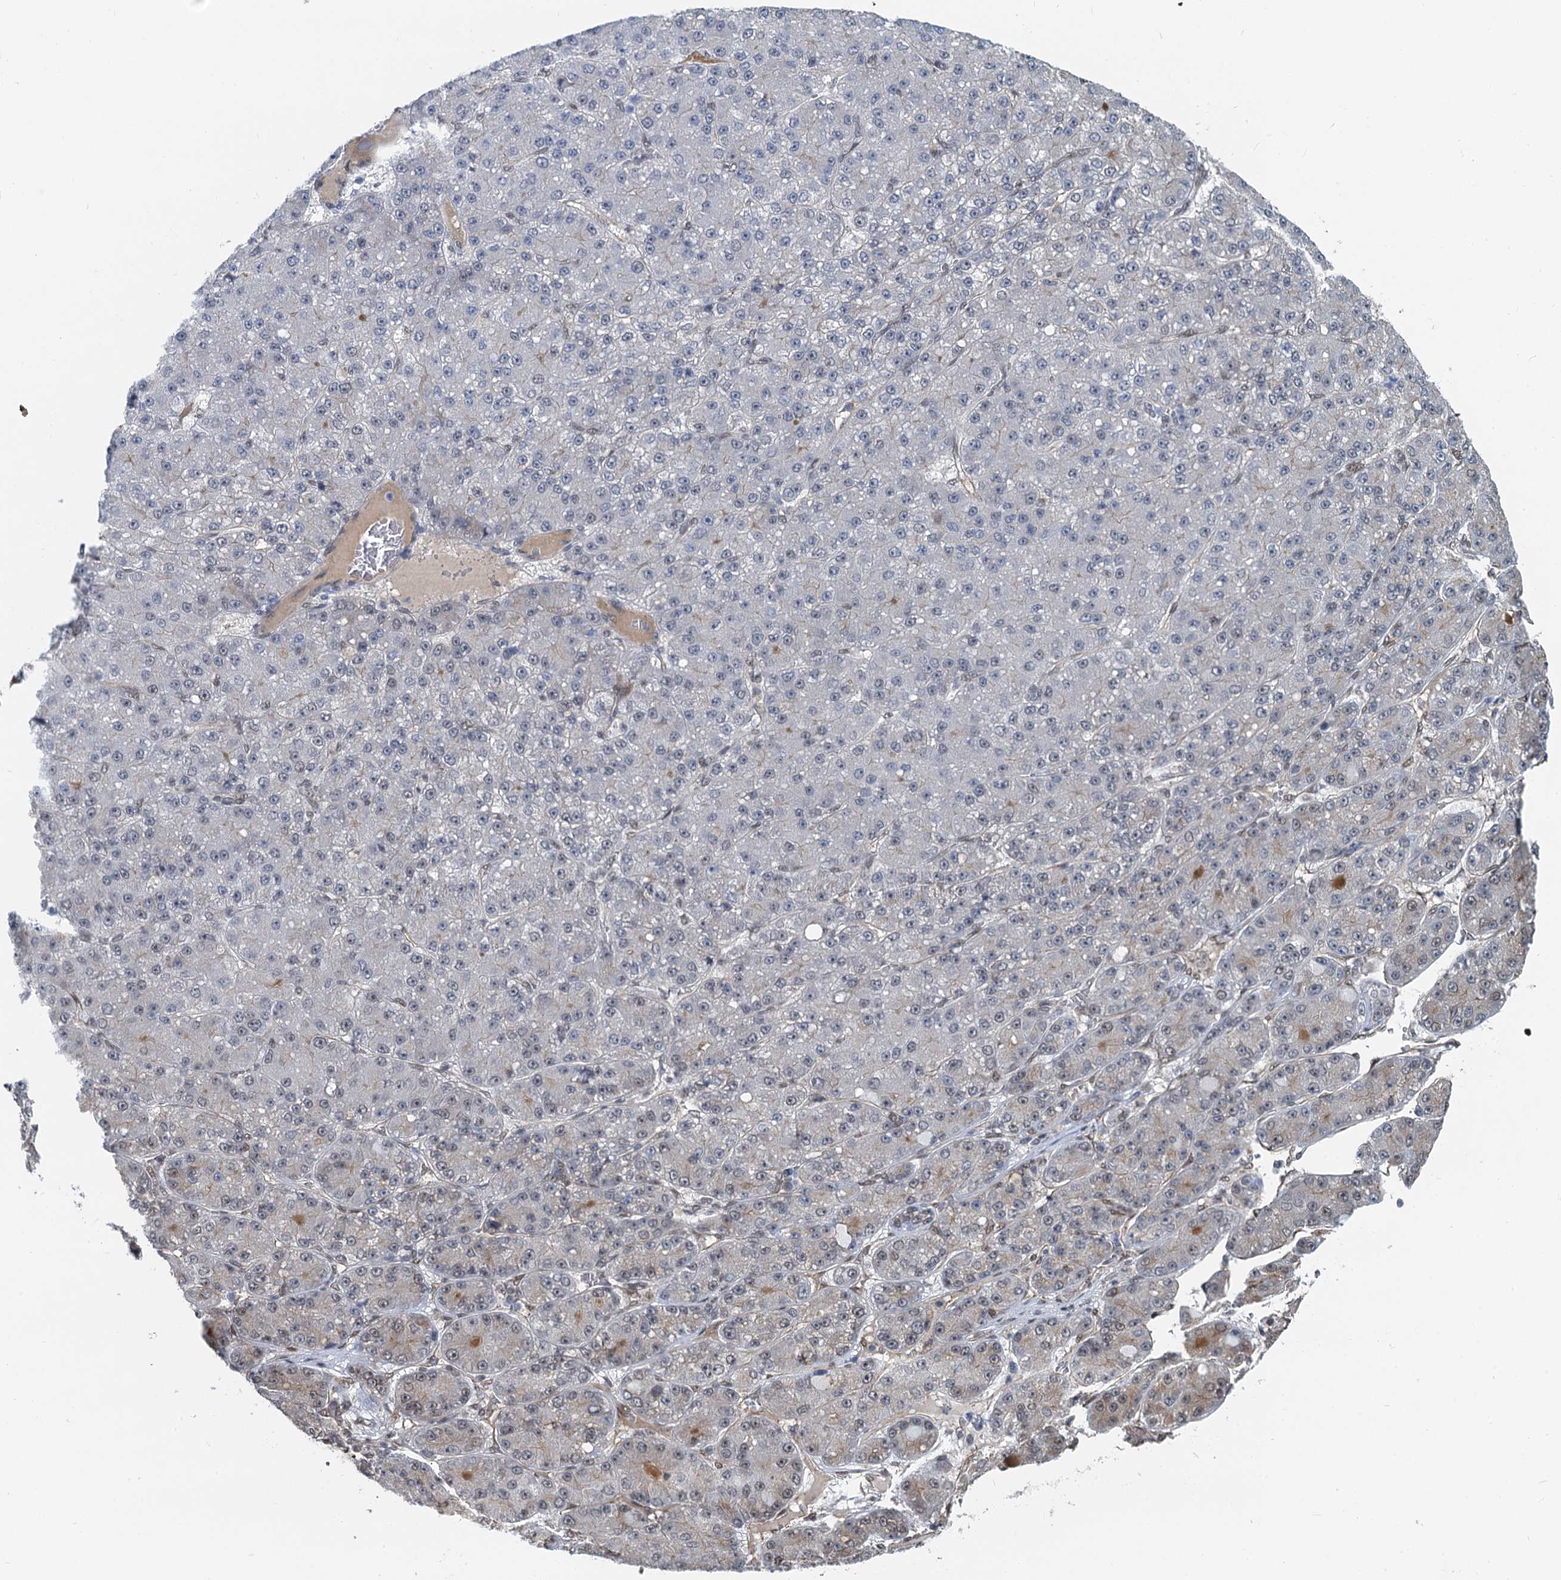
{"staining": {"intensity": "weak", "quantity": "25%-75%", "location": "nuclear"}, "tissue": "liver cancer", "cell_type": "Tumor cells", "image_type": "cancer", "snomed": [{"axis": "morphology", "description": "Carcinoma, Hepatocellular, NOS"}, {"axis": "topography", "description": "Liver"}], "caption": "Immunohistochemistry (IHC) (DAB (3,3'-diaminobenzidine)) staining of liver cancer displays weak nuclear protein positivity in approximately 25%-75% of tumor cells.", "gene": "CFDP1", "patient": {"sex": "male", "age": 67}}